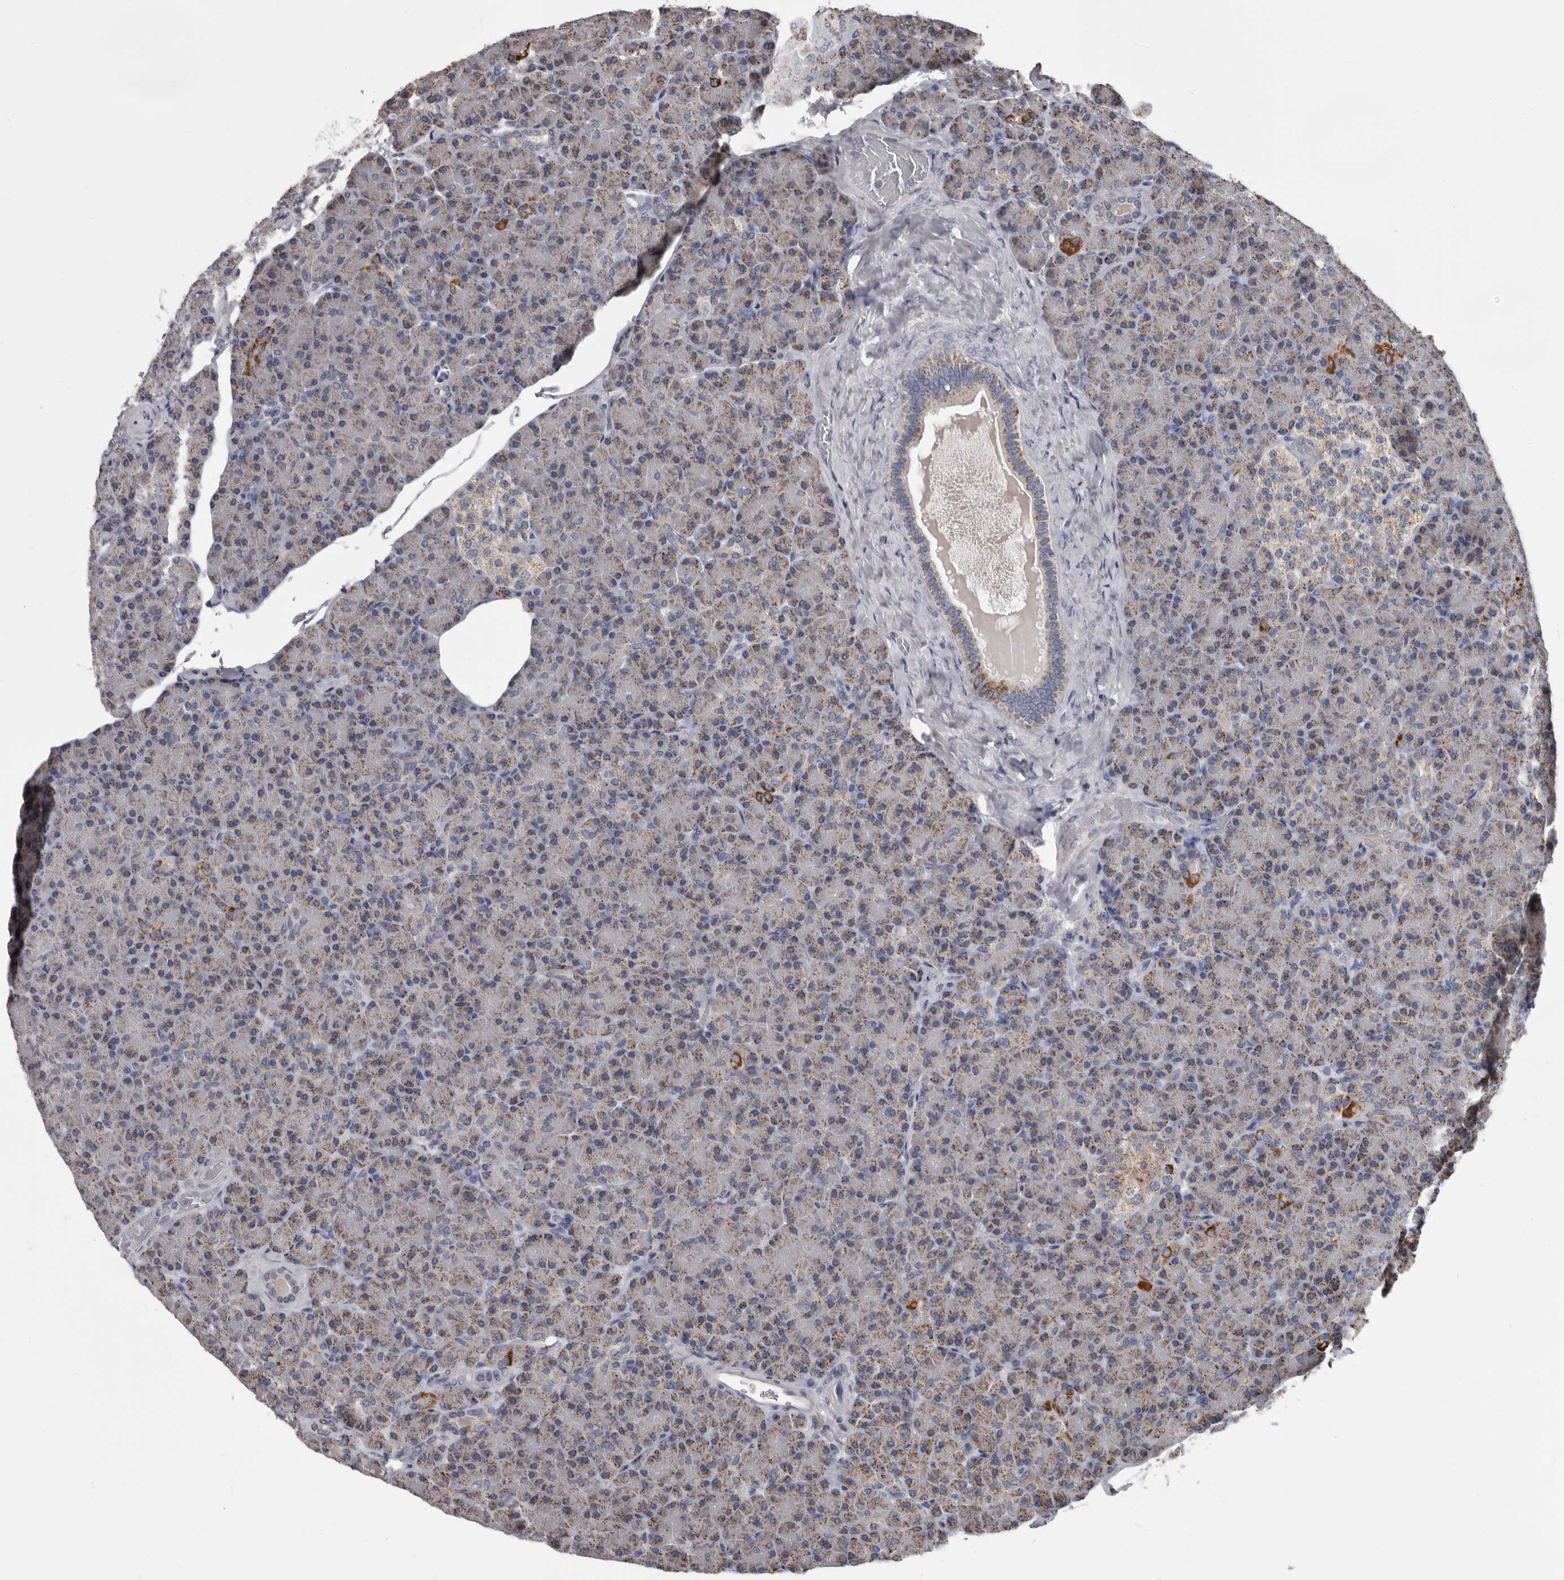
{"staining": {"intensity": "moderate", "quantity": "25%-75%", "location": "cytoplasmic/membranous"}, "tissue": "pancreas", "cell_type": "Exocrine glandular cells", "image_type": "normal", "snomed": [{"axis": "morphology", "description": "Normal tissue, NOS"}, {"axis": "topography", "description": "Pancreas"}], "caption": "Human pancreas stained with a brown dye exhibits moderate cytoplasmic/membranous positive expression in approximately 25%-75% of exocrine glandular cells.", "gene": "ALDH5A1", "patient": {"sex": "female", "age": 43}}